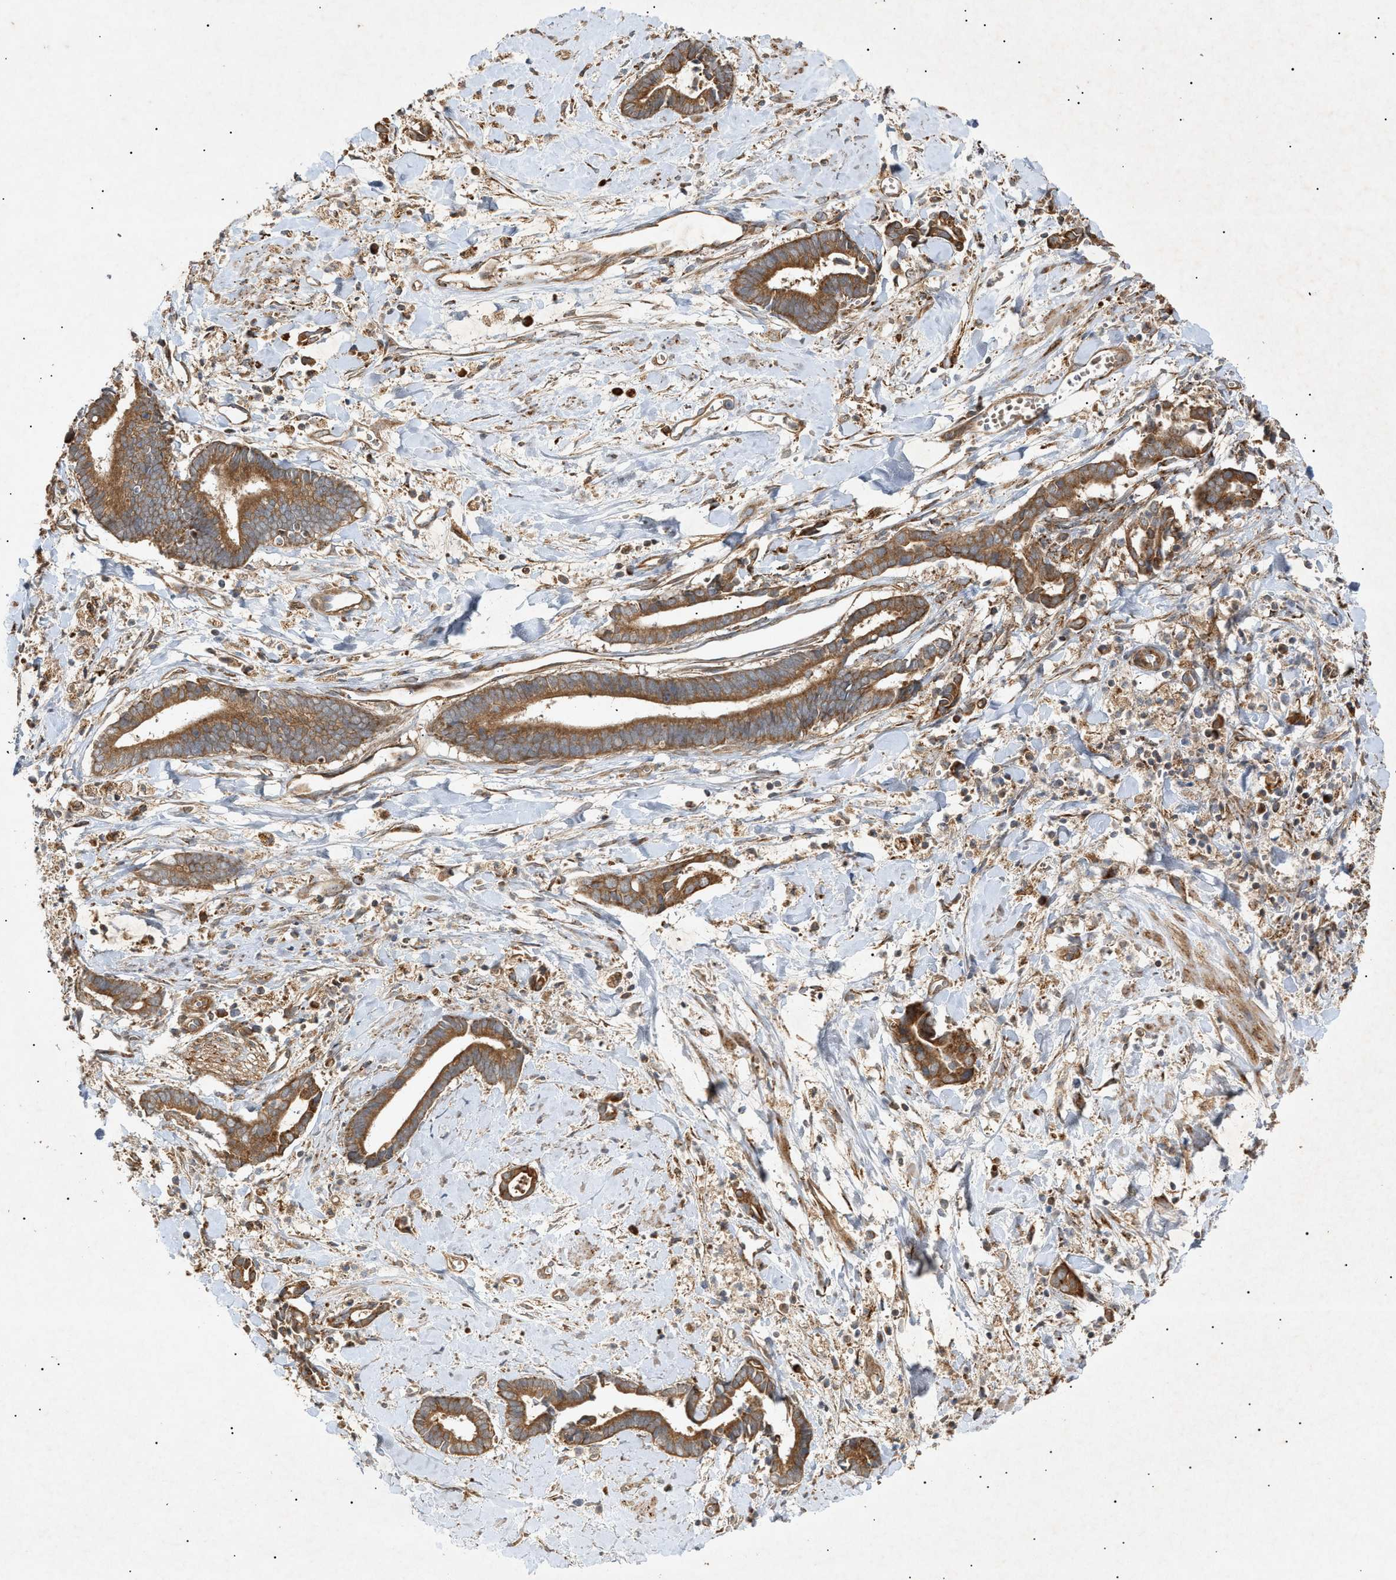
{"staining": {"intensity": "moderate", "quantity": ">75%", "location": "cytoplasmic/membranous"}, "tissue": "cervical cancer", "cell_type": "Tumor cells", "image_type": "cancer", "snomed": [{"axis": "morphology", "description": "Adenocarcinoma, NOS"}, {"axis": "topography", "description": "Cervix"}], "caption": "A histopathology image of cervical cancer stained for a protein shows moderate cytoplasmic/membranous brown staining in tumor cells. Immunohistochemistry (ihc) stains the protein in brown and the nuclei are stained blue.", "gene": "MTCH1", "patient": {"sex": "female", "age": 44}}